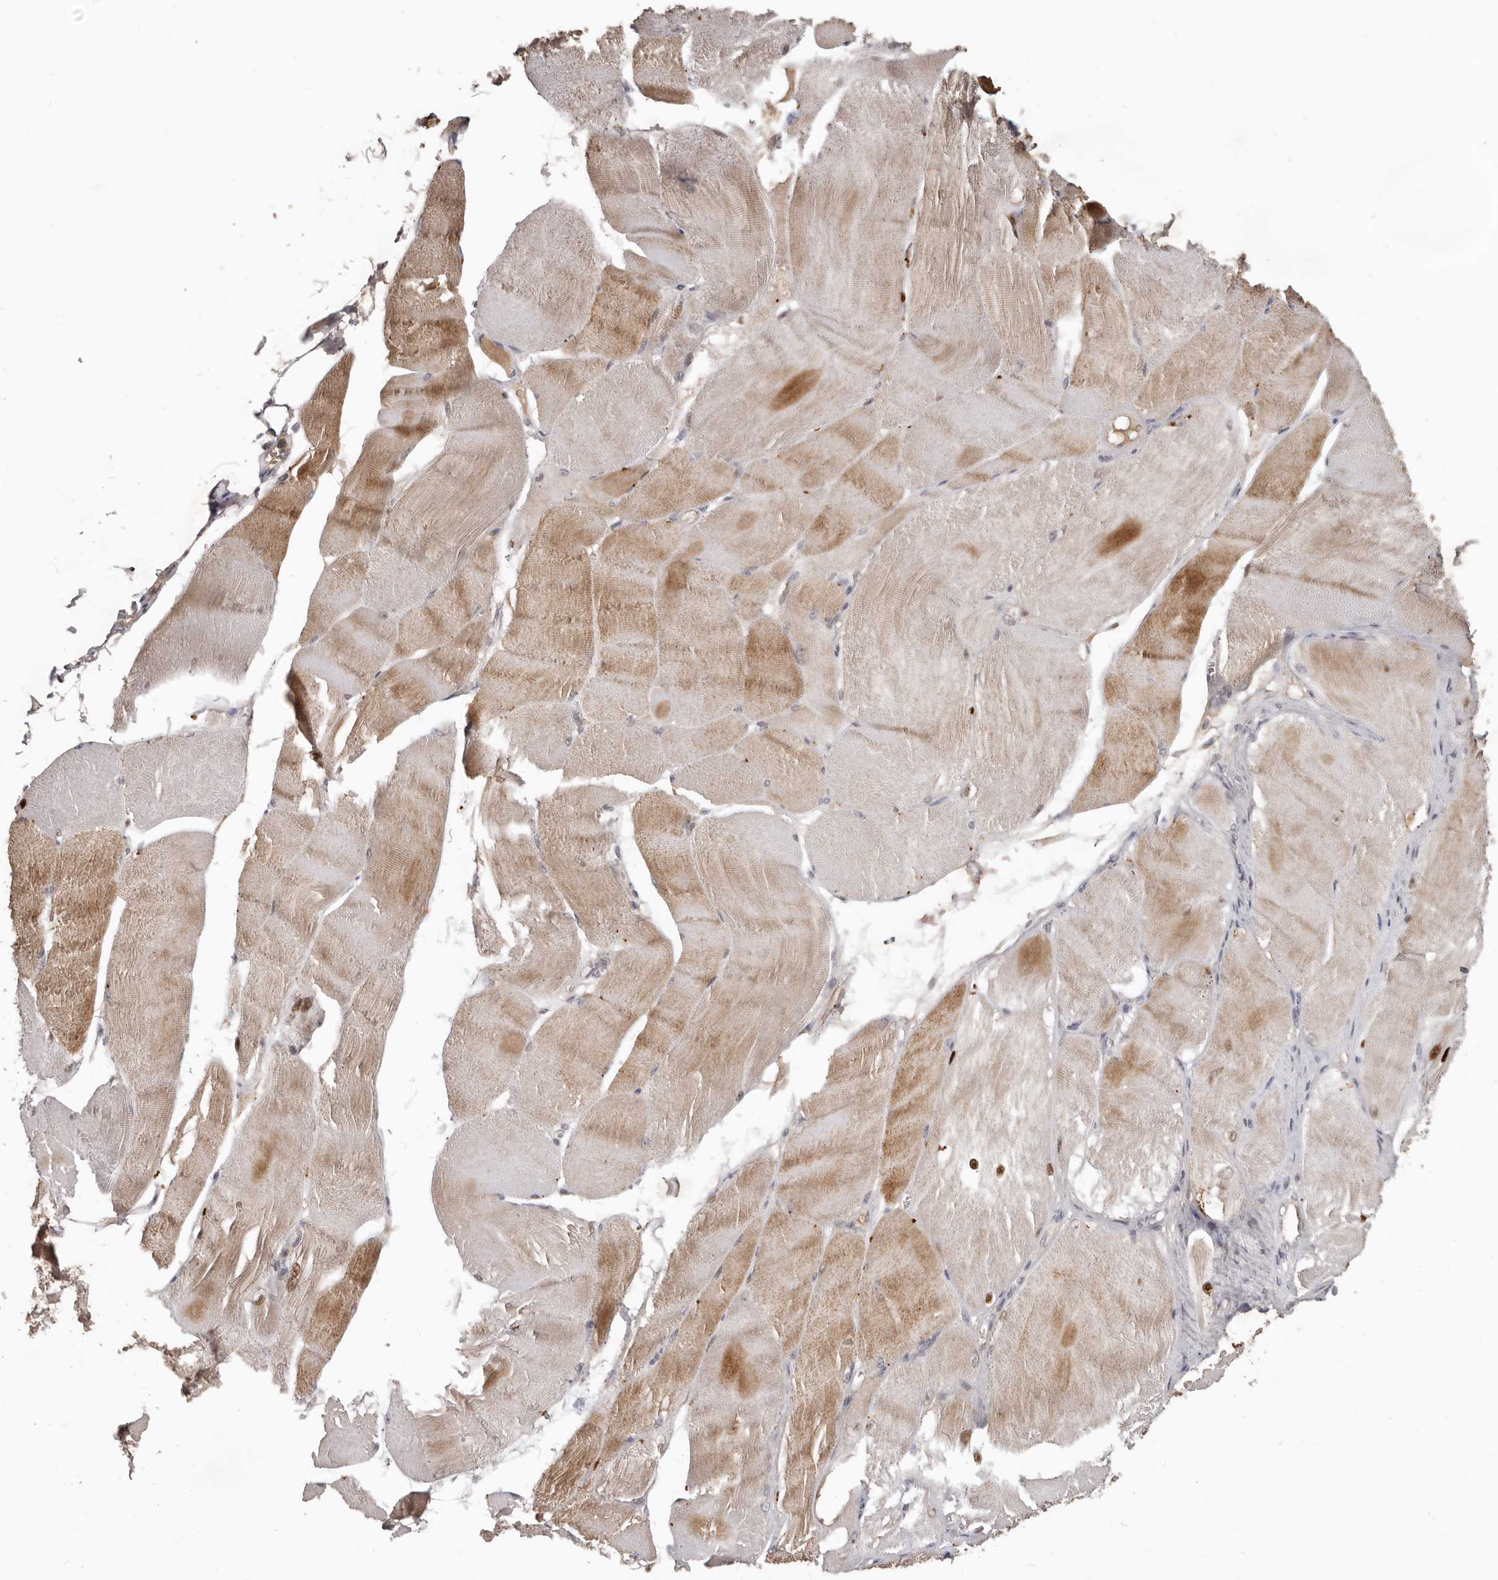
{"staining": {"intensity": "moderate", "quantity": "25%-75%", "location": "cytoplasmic/membranous"}, "tissue": "skeletal muscle", "cell_type": "Myocytes", "image_type": "normal", "snomed": [{"axis": "morphology", "description": "Normal tissue, NOS"}, {"axis": "morphology", "description": "Basal cell carcinoma"}, {"axis": "topography", "description": "Skeletal muscle"}], "caption": "Skeletal muscle stained for a protein (brown) displays moderate cytoplasmic/membranous positive positivity in approximately 25%-75% of myocytes.", "gene": "NMUR1", "patient": {"sex": "female", "age": 64}}